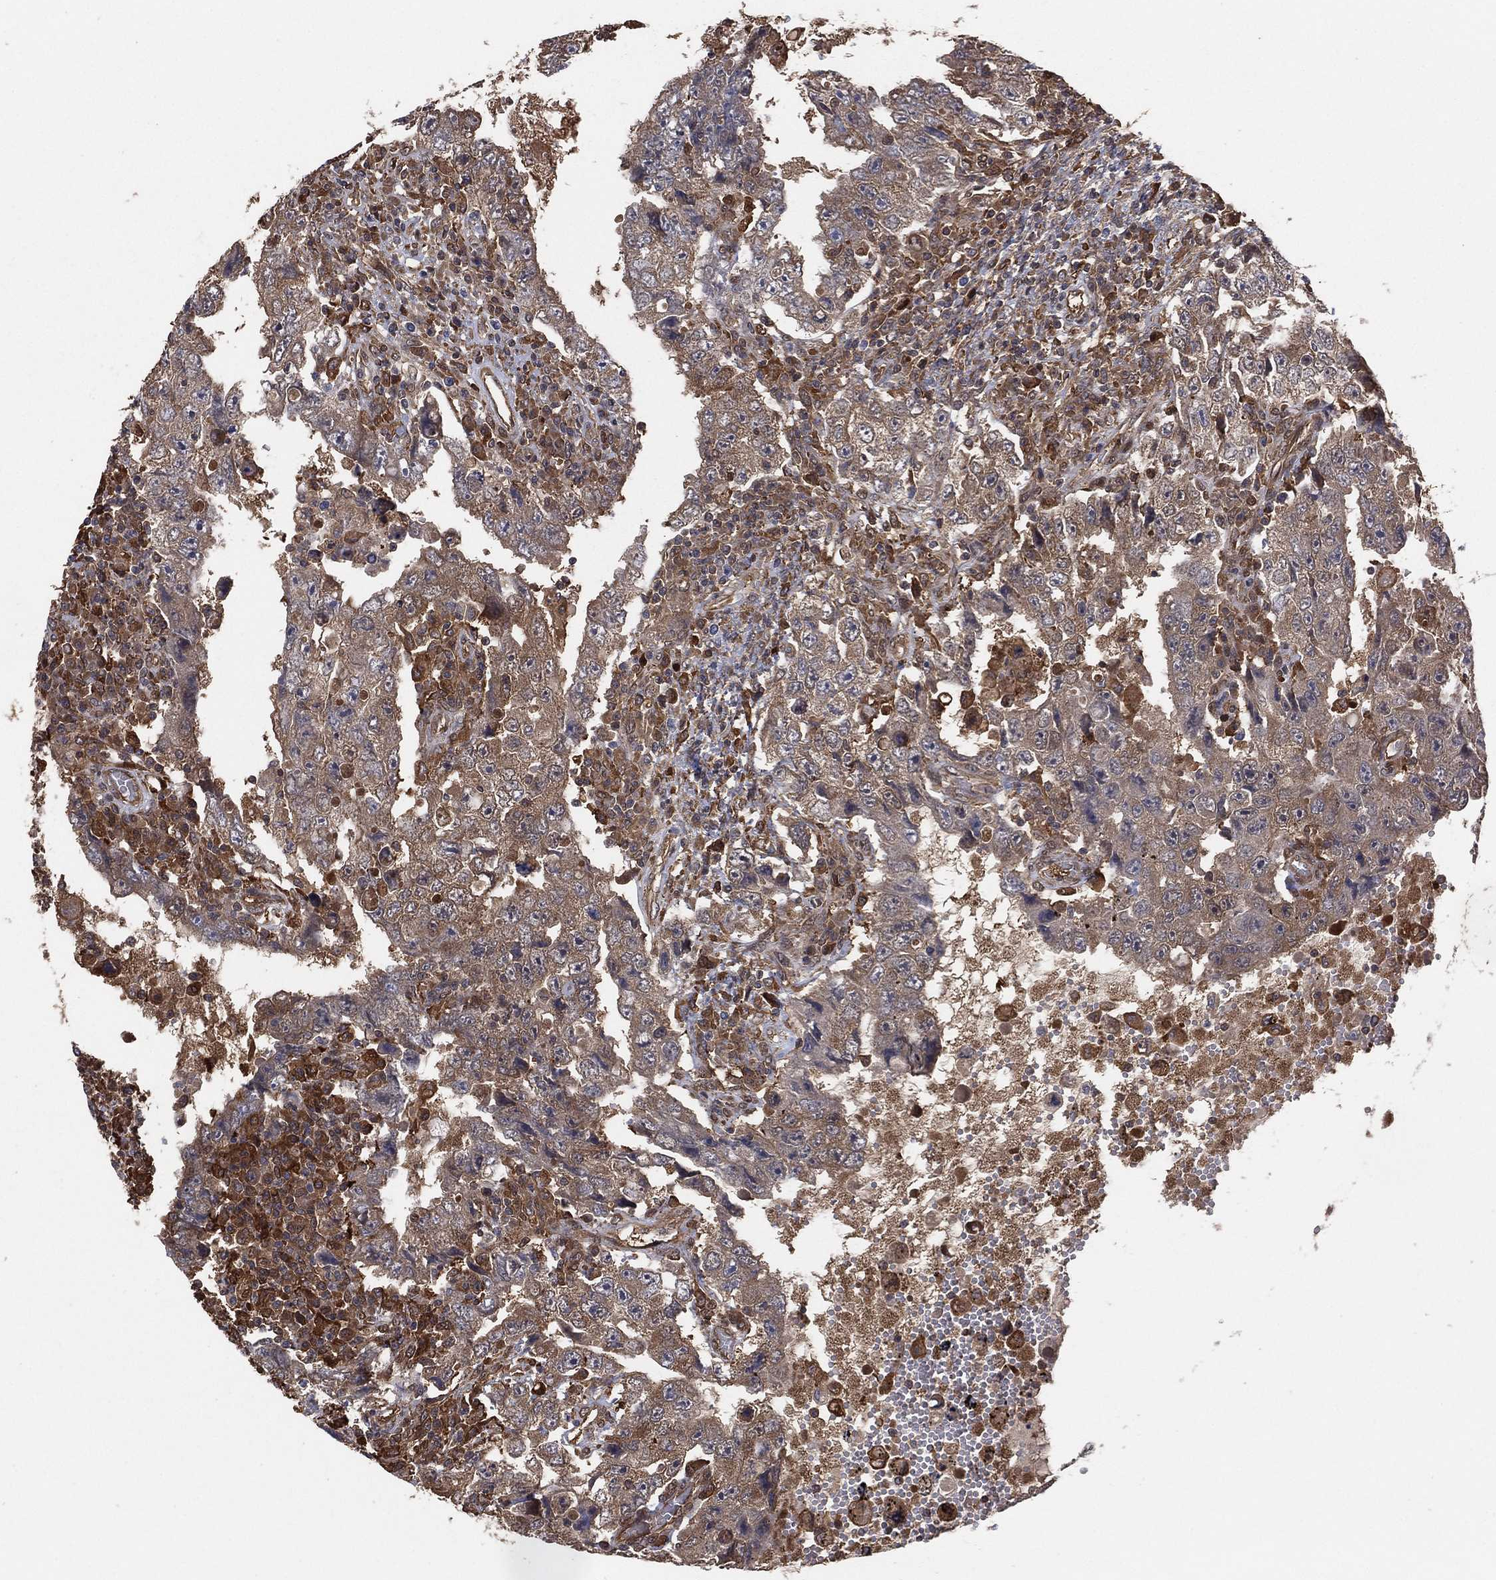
{"staining": {"intensity": "moderate", "quantity": ">75%", "location": "cytoplasmic/membranous"}, "tissue": "testis cancer", "cell_type": "Tumor cells", "image_type": "cancer", "snomed": [{"axis": "morphology", "description": "Carcinoma, Embryonal, NOS"}, {"axis": "topography", "description": "Testis"}], "caption": "Moderate cytoplasmic/membranous positivity for a protein is present in about >75% of tumor cells of testis cancer using immunohistochemistry (IHC).", "gene": "PSMG4", "patient": {"sex": "male", "age": 26}}